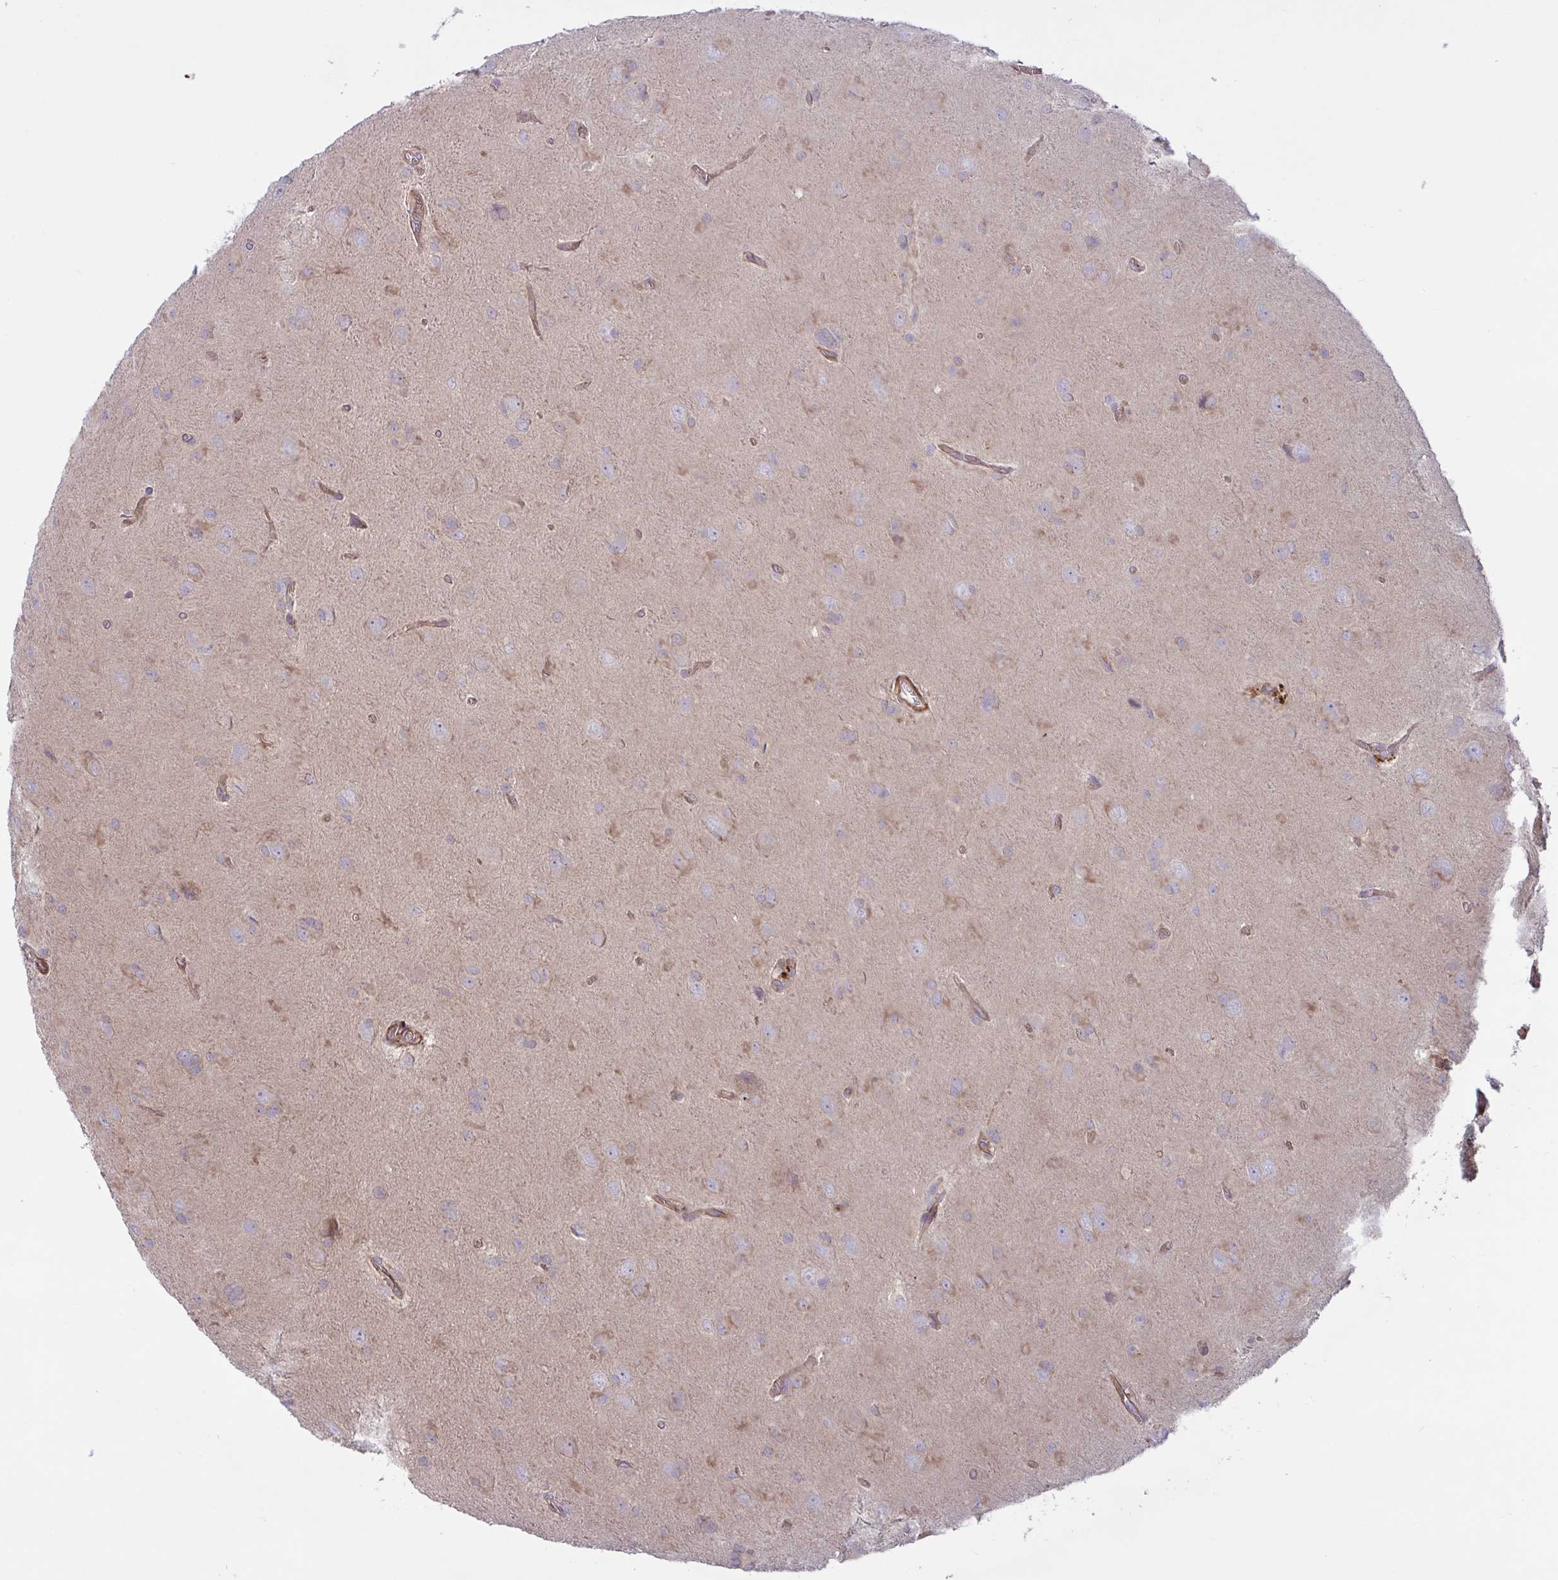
{"staining": {"intensity": "weak", "quantity": "<25%", "location": "cytoplasmic/membranous"}, "tissue": "glioma", "cell_type": "Tumor cells", "image_type": "cancer", "snomed": [{"axis": "morphology", "description": "Glioma, malignant, Low grade"}, {"axis": "topography", "description": "Brain"}], "caption": "The photomicrograph exhibits no significant positivity in tumor cells of malignant glioma (low-grade).", "gene": "TANK", "patient": {"sex": "male", "age": 58}}